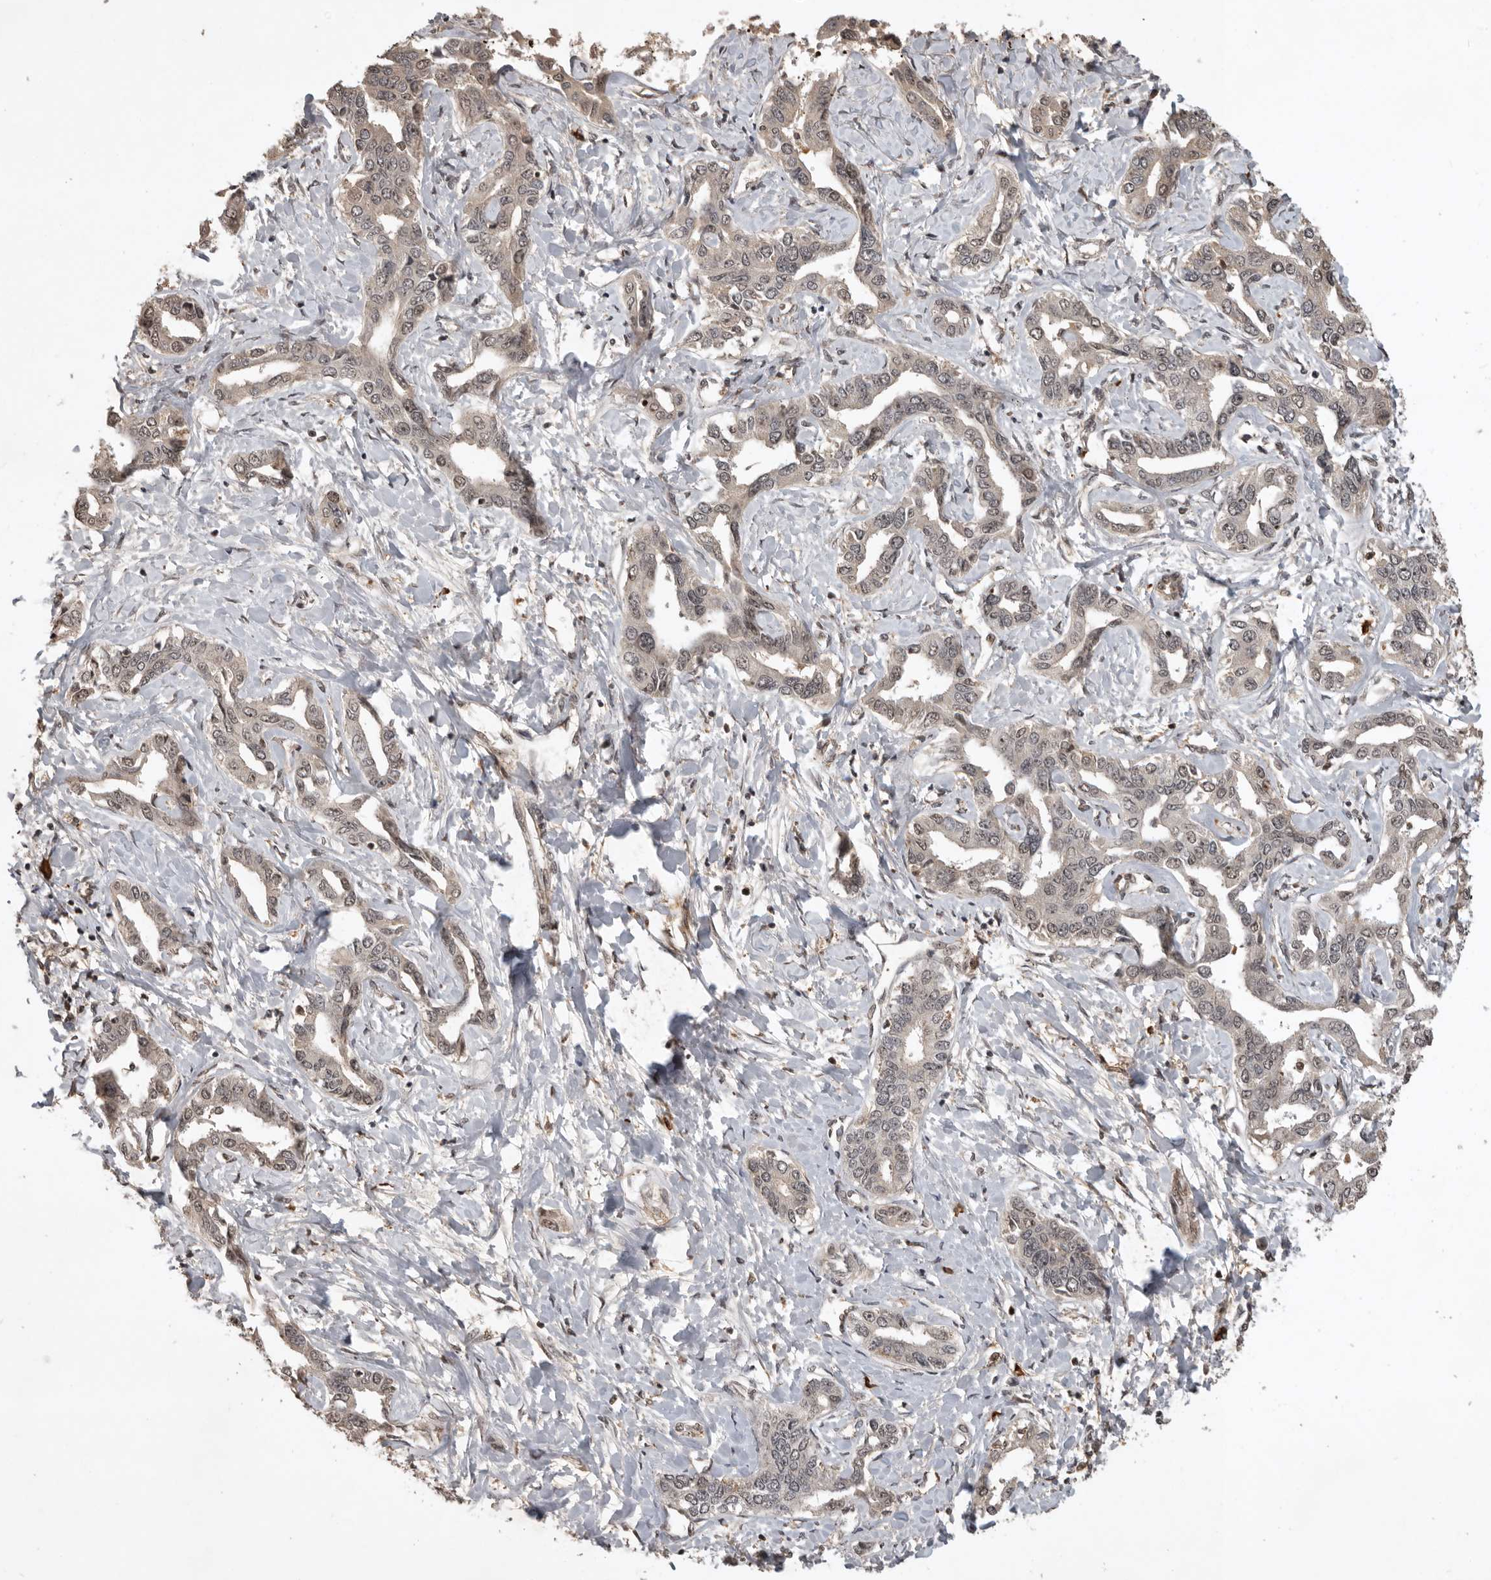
{"staining": {"intensity": "weak", "quantity": "25%-75%", "location": "nuclear"}, "tissue": "liver cancer", "cell_type": "Tumor cells", "image_type": "cancer", "snomed": [{"axis": "morphology", "description": "Cholangiocarcinoma"}, {"axis": "topography", "description": "Liver"}], "caption": "The photomicrograph displays a brown stain indicating the presence of a protein in the nuclear of tumor cells in liver cancer (cholangiocarcinoma).", "gene": "CBLL1", "patient": {"sex": "male", "age": 59}}